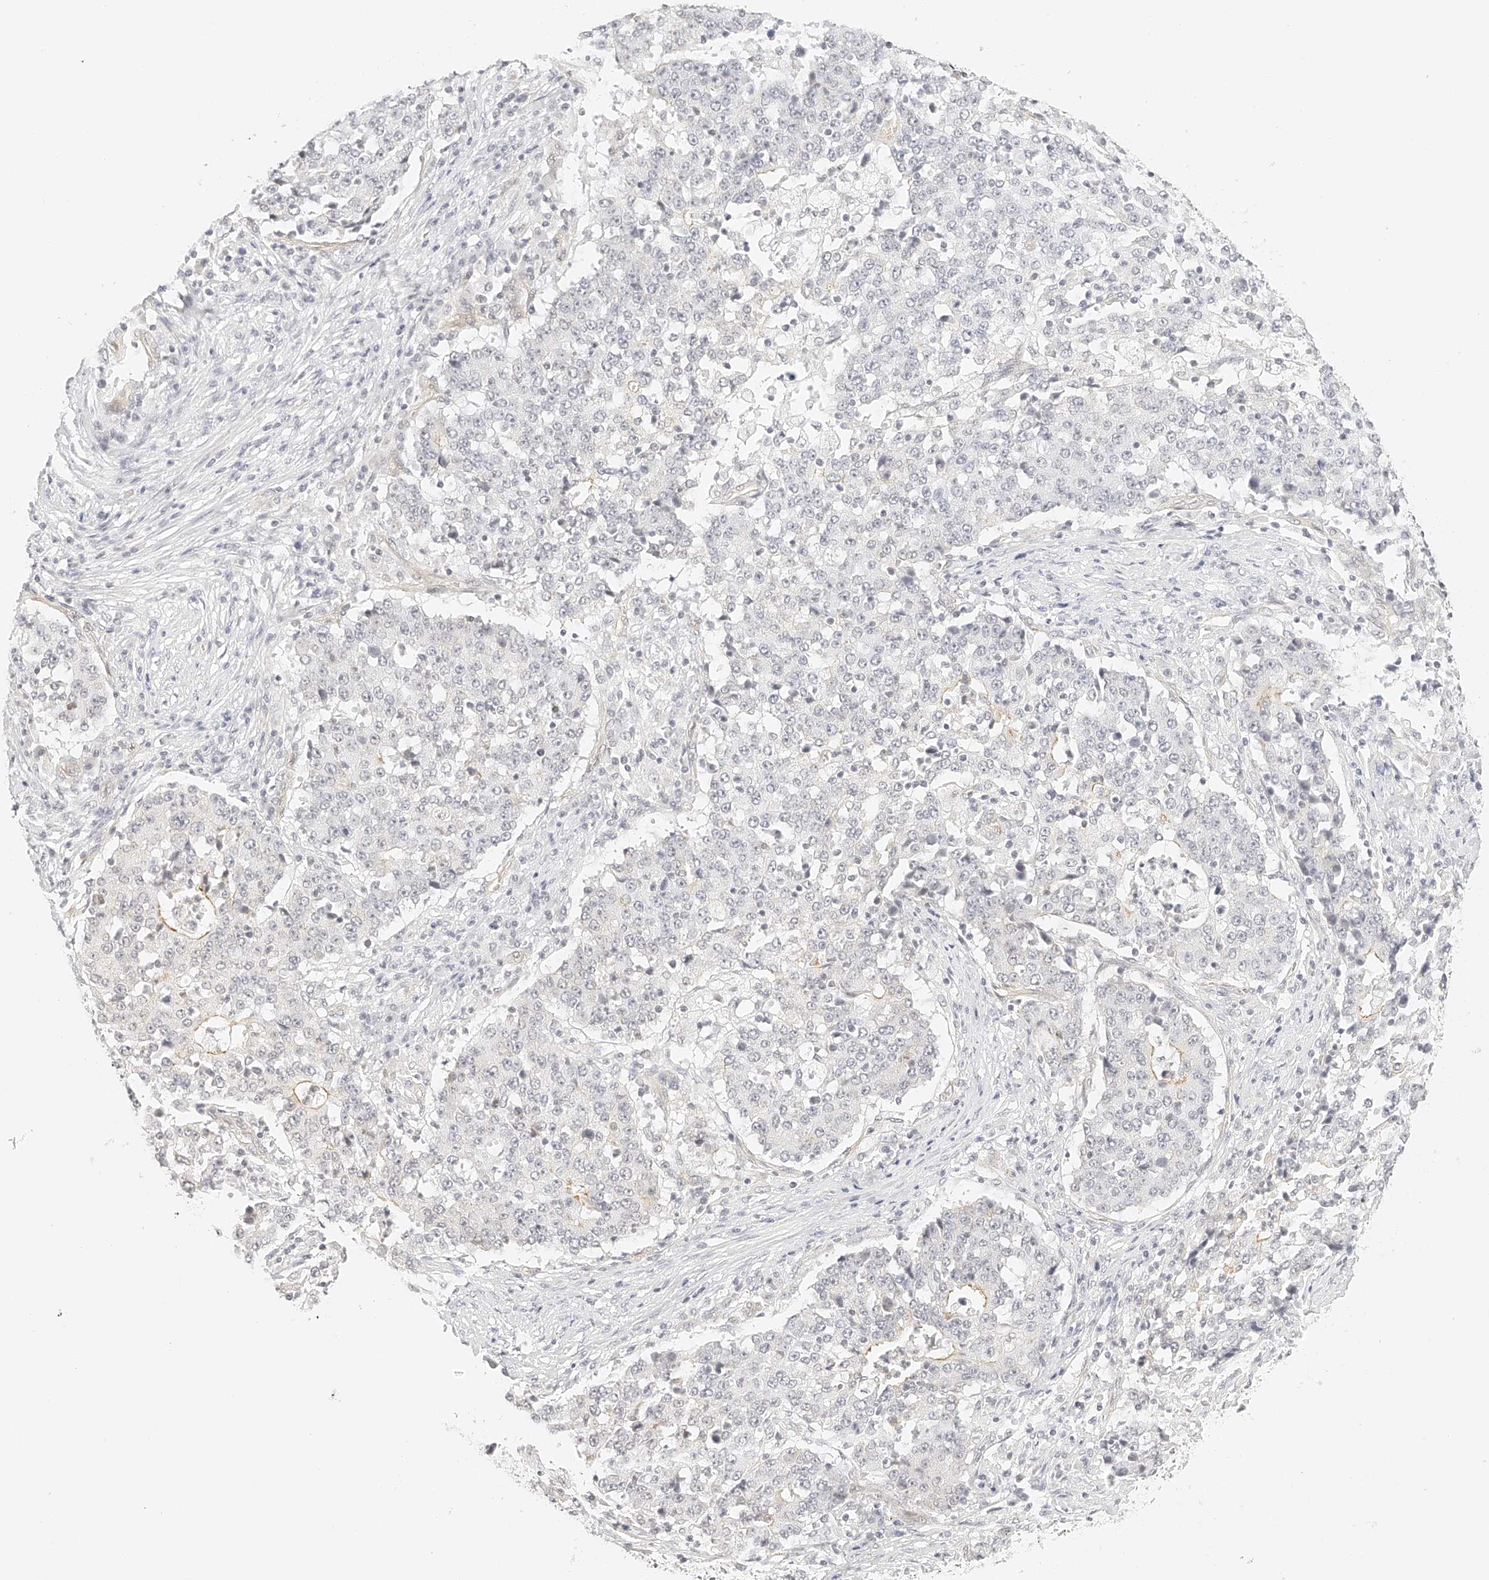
{"staining": {"intensity": "negative", "quantity": "none", "location": "none"}, "tissue": "stomach cancer", "cell_type": "Tumor cells", "image_type": "cancer", "snomed": [{"axis": "morphology", "description": "Adenocarcinoma, NOS"}, {"axis": "topography", "description": "Stomach"}], "caption": "Protein analysis of stomach cancer (adenocarcinoma) demonstrates no significant expression in tumor cells. (Brightfield microscopy of DAB (3,3'-diaminobenzidine) IHC at high magnification).", "gene": "ZFP69", "patient": {"sex": "male", "age": 59}}